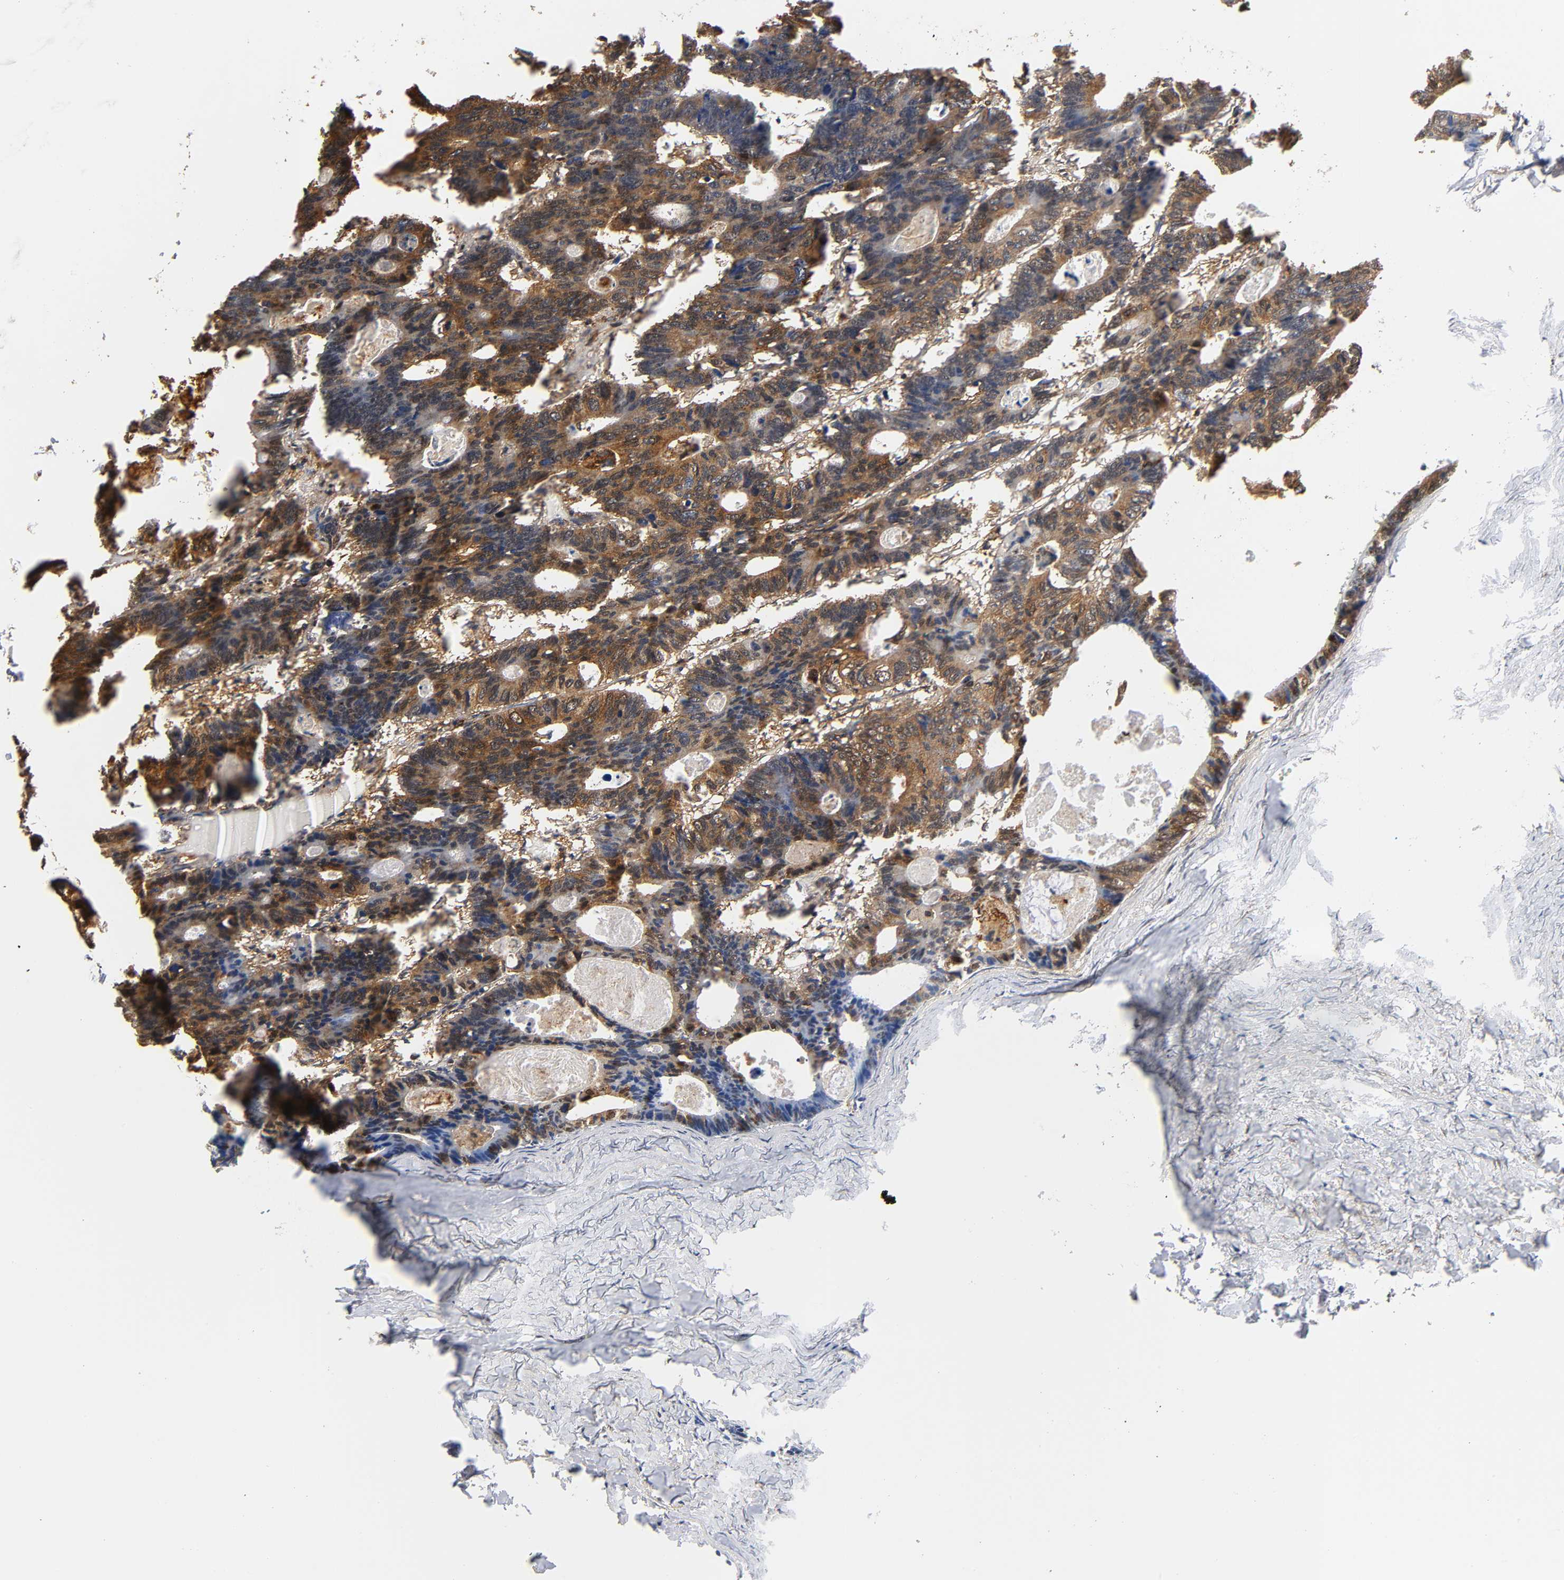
{"staining": {"intensity": "moderate", "quantity": ">75%", "location": "cytoplasmic/membranous"}, "tissue": "colorectal cancer", "cell_type": "Tumor cells", "image_type": "cancer", "snomed": [{"axis": "morphology", "description": "Adenocarcinoma, NOS"}, {"axis": "topography", "description": "Colon"}], "caption": "Immunohistochemical staining of adenocarcinoma (colorectal) displays medium levels of moderate cytoplasmic/membranous protein expression in about >75% of tumor cells.", "gene": "ANXA11", "patient": {"sex": "female", "age": 55}}